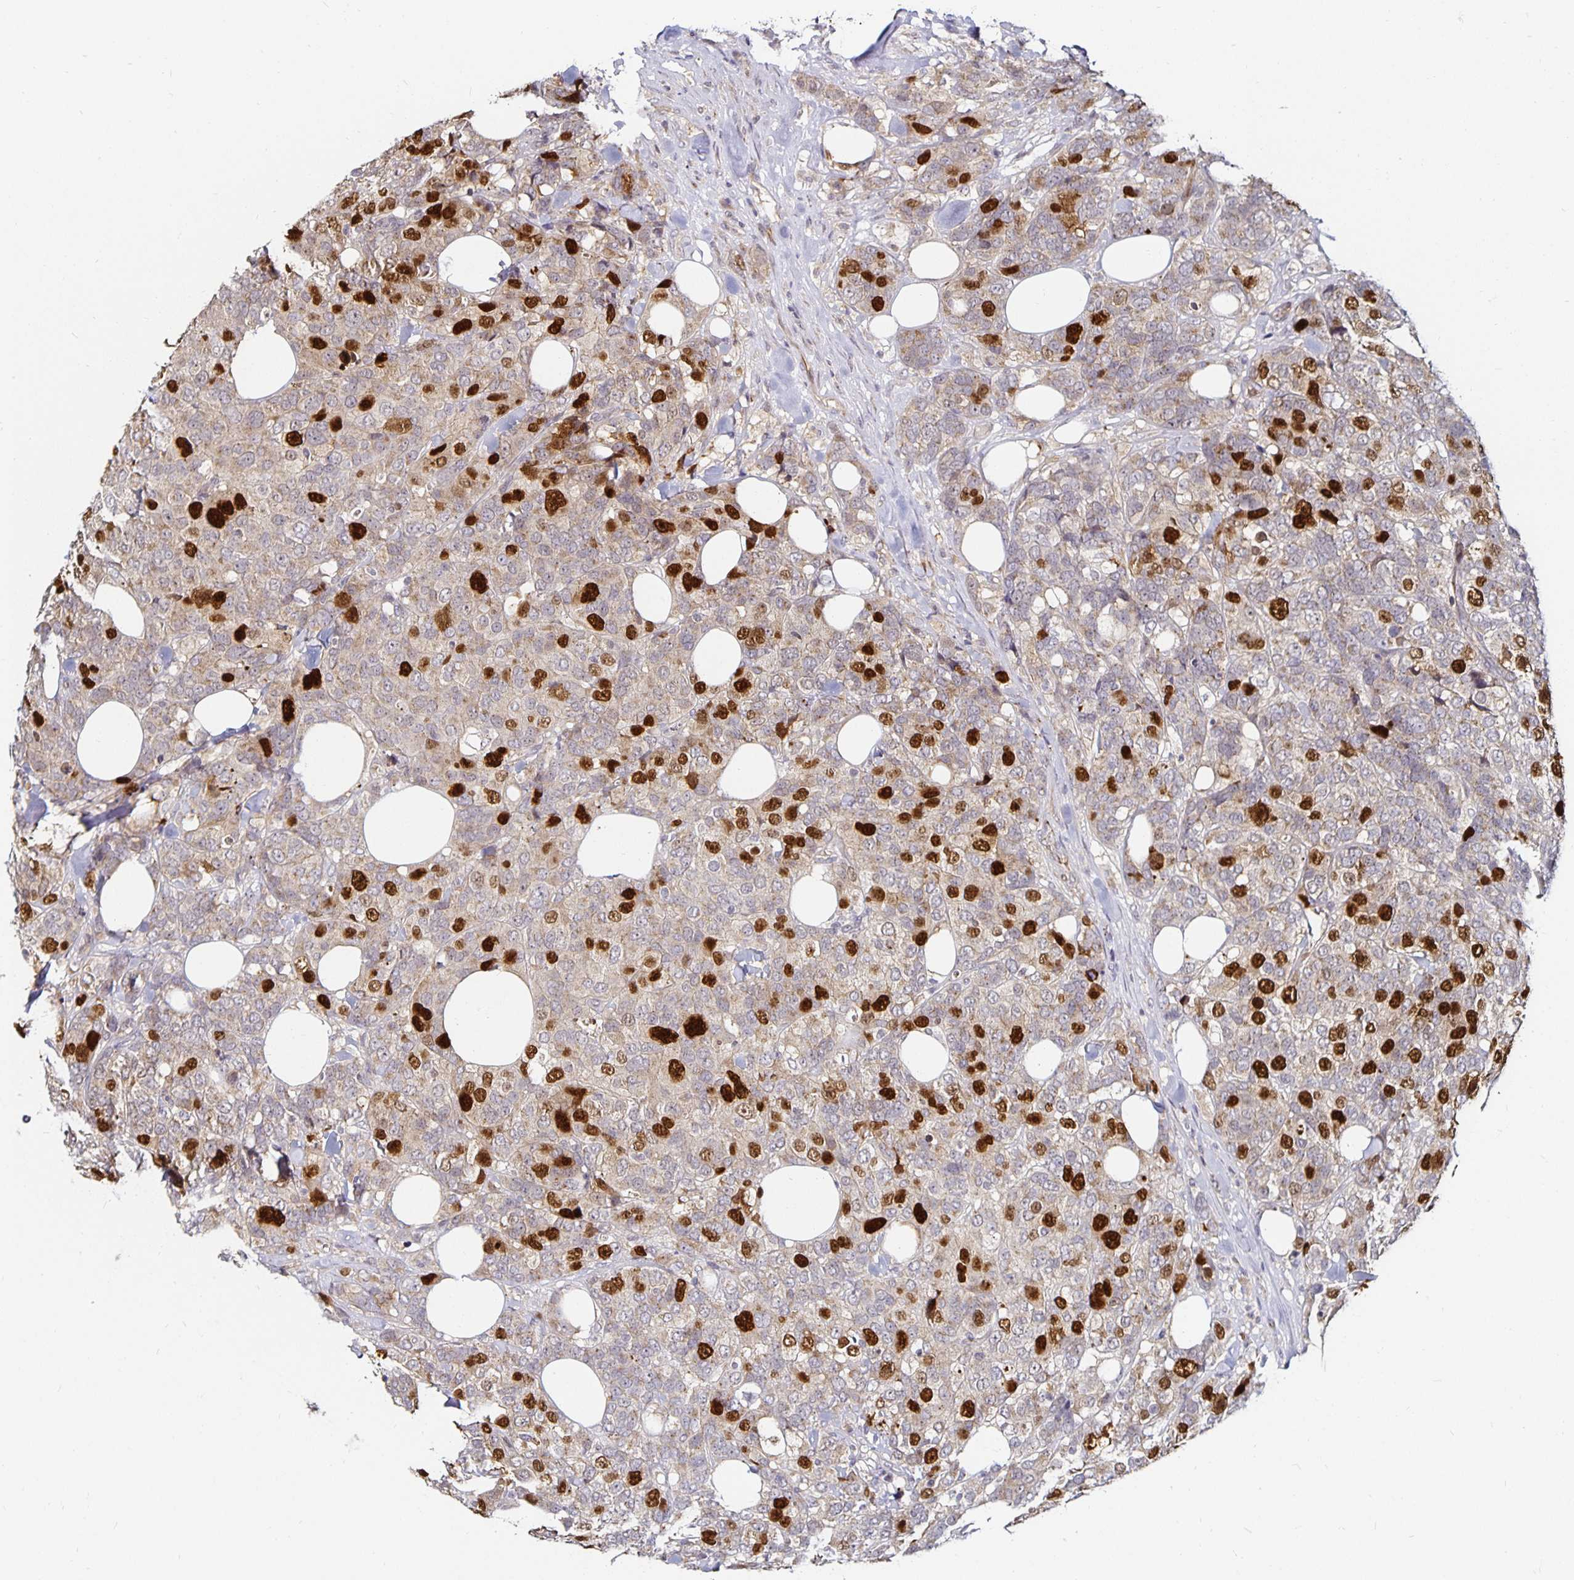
{"staining": {"intensity": "strong", "quantity": "25%-75%", "location": "nuclear"}, "tissue": "breast cancer", "cell_type": "Tumor cells", "image_type": "cancer", "snomed": [{"axis": "morphology", "description": "Lobular carcinoma"}, {"axis": "topography", "description": "Breast"}], "caption": "There is high levels of strong nuclear expression in tumor cells of breast cancer, as demonstrated by immunohistochemical staining (brown color).", "gene": "ANLN", "patient": {"sex": "female", "age": 59}}